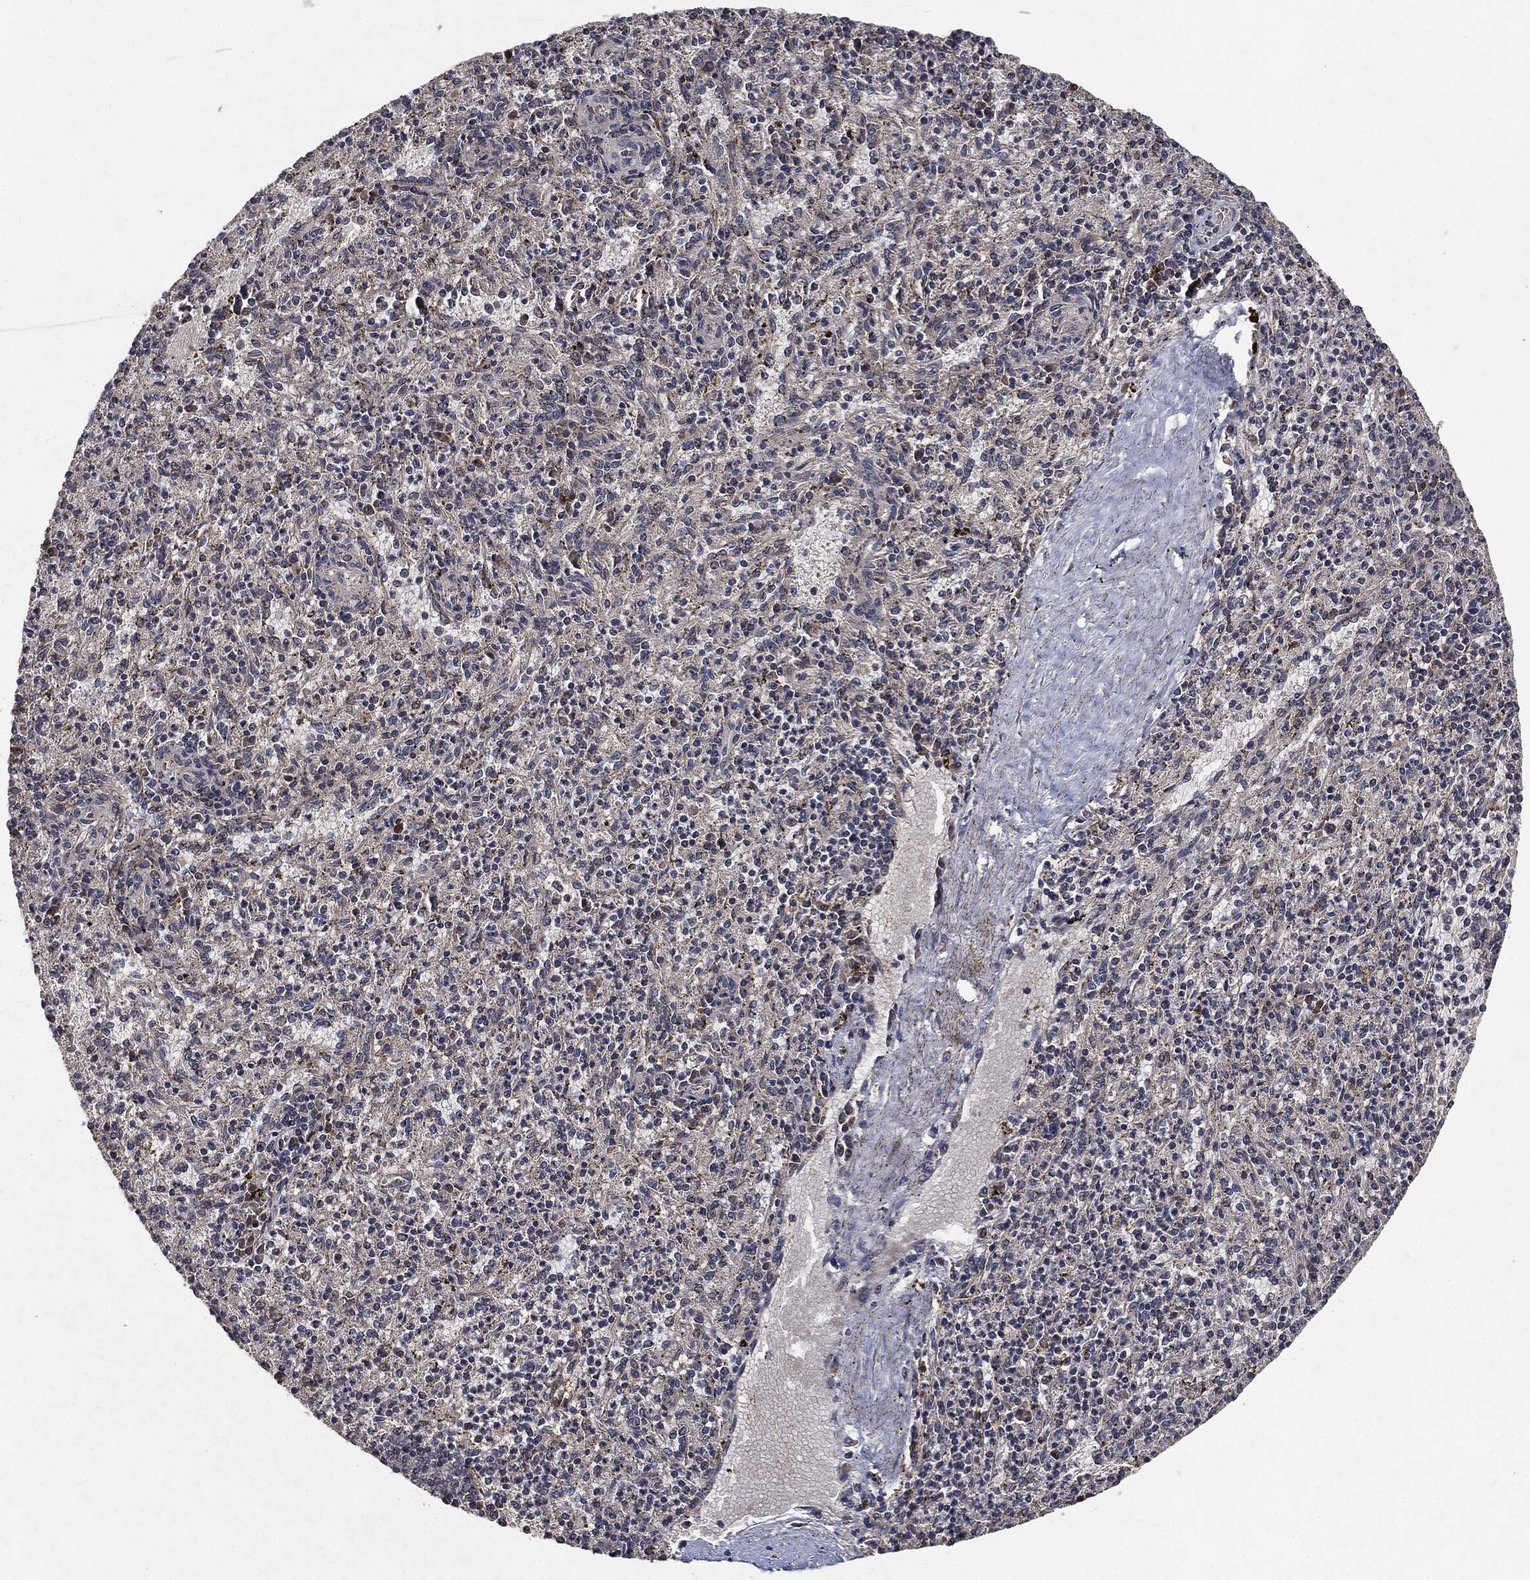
{"staining": {"intensity": "negative", "quantity": "none", "location": "none"}, "tissue": "spleen", "cell_type": "Cells in red pulp", "image_type": "normal", "snomed": [{"axis": "morphology", "description": "Normal tissue, NOS"}, {"axis": "topography", "description": "Spleen"}], "caption": "Spleen was stained to show a protein in brown. There is no significant positivity in cells in red pulp. Nuclei are stained in blue.", "gene": "MLST8", "patient": {"sex": "male", "age": 60}}